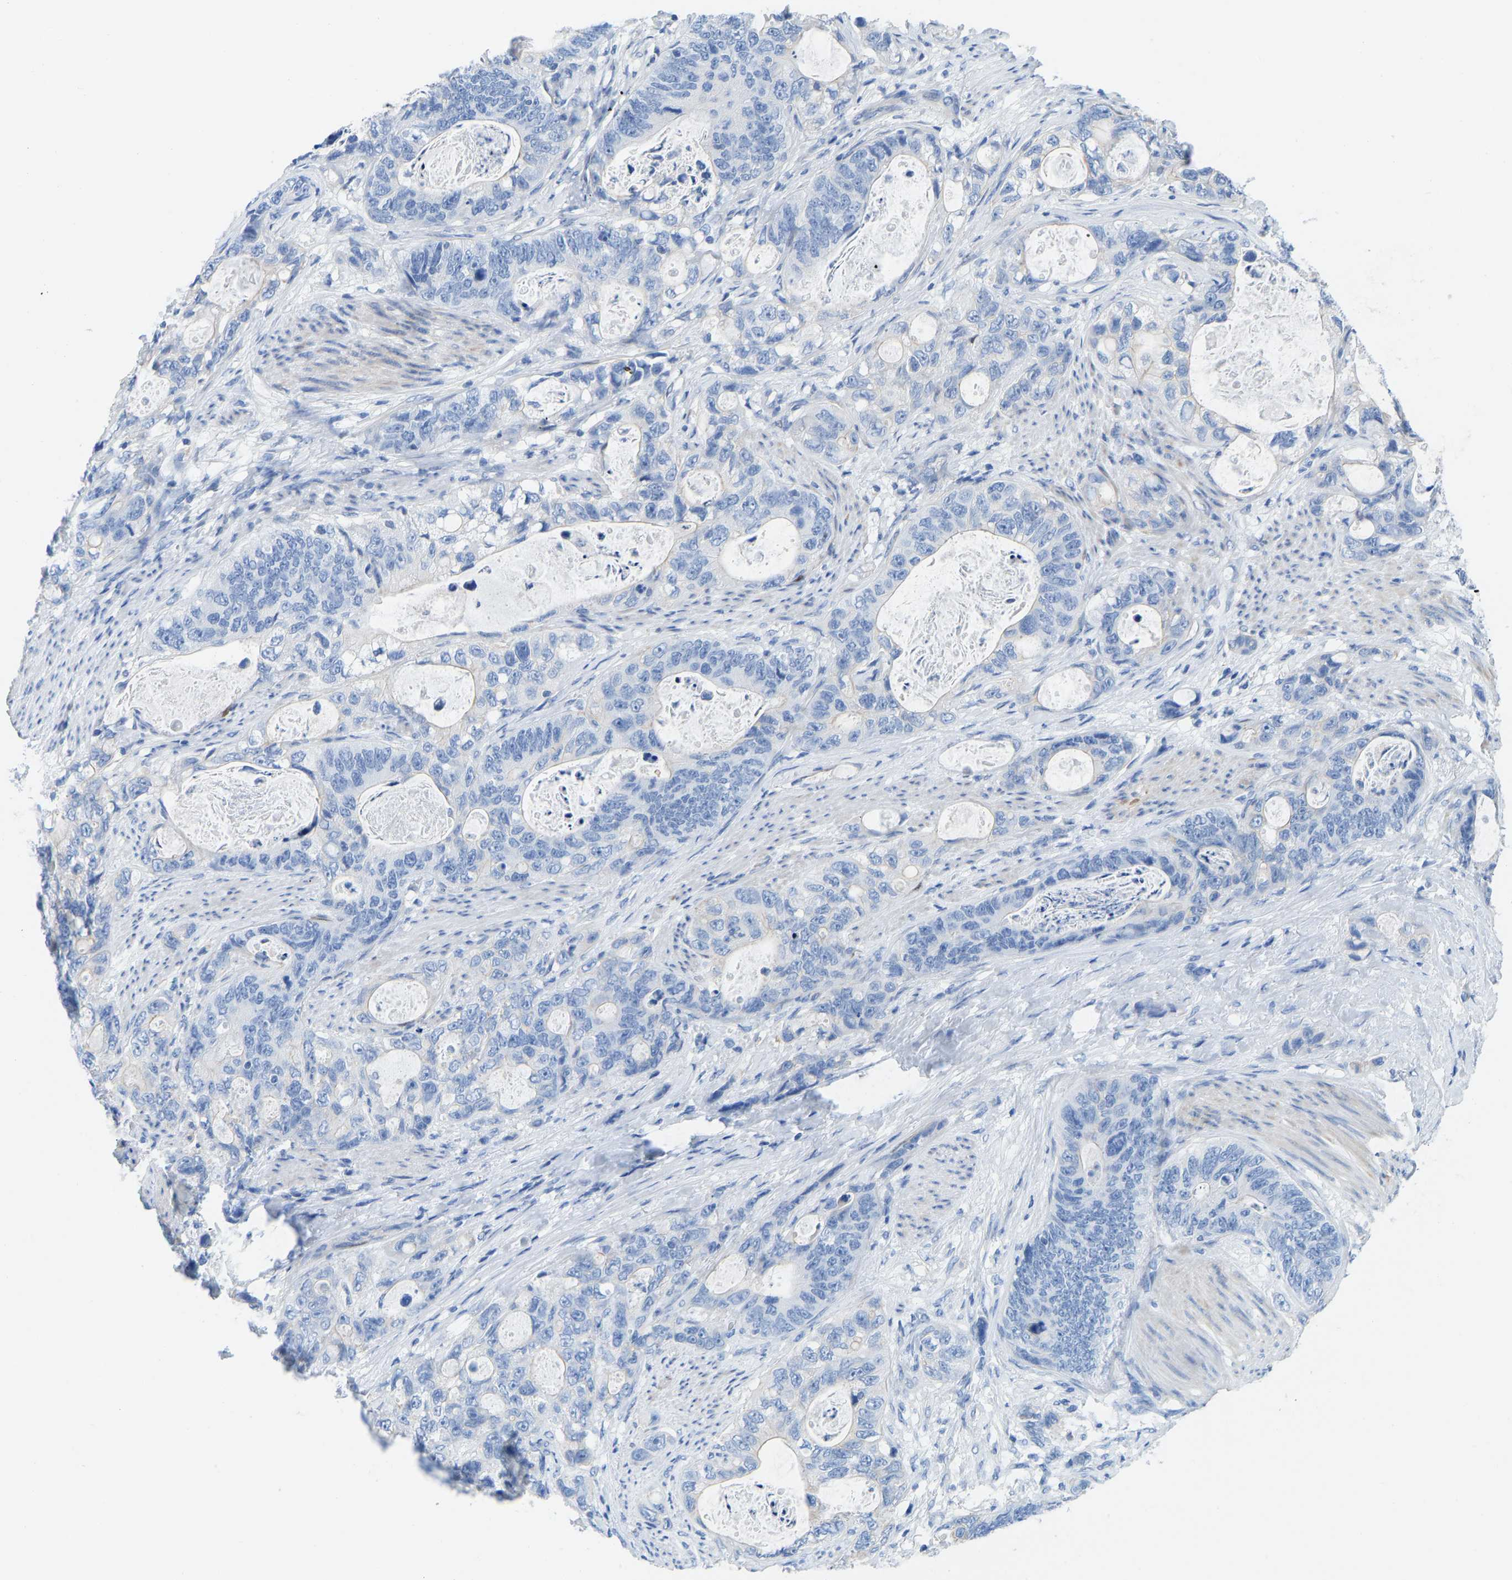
{"staining": {"intensity": "negative", "quantity": "none", "location": "none"}, "tissue": "stomach cancer", "cell_type": "Tumor cells", "image_type": "cancer", "snomed": [{"axis": "morphology", "description": "Normal tissue, NOS"}, {"axis": "morphology", "description": "Adenocarcinoma, NOS"}, {"axis": "topography", "description": "Stomach"}], "caption": "IHC histopathology image of neoplastic tissue: stomach cancer stained with DAB (3,3'-diaminobenzidine) shows no significant protein positivity in tumor cells.", "gene": "NKAIN3", "patient": {"sex": "female", "age": 89}}